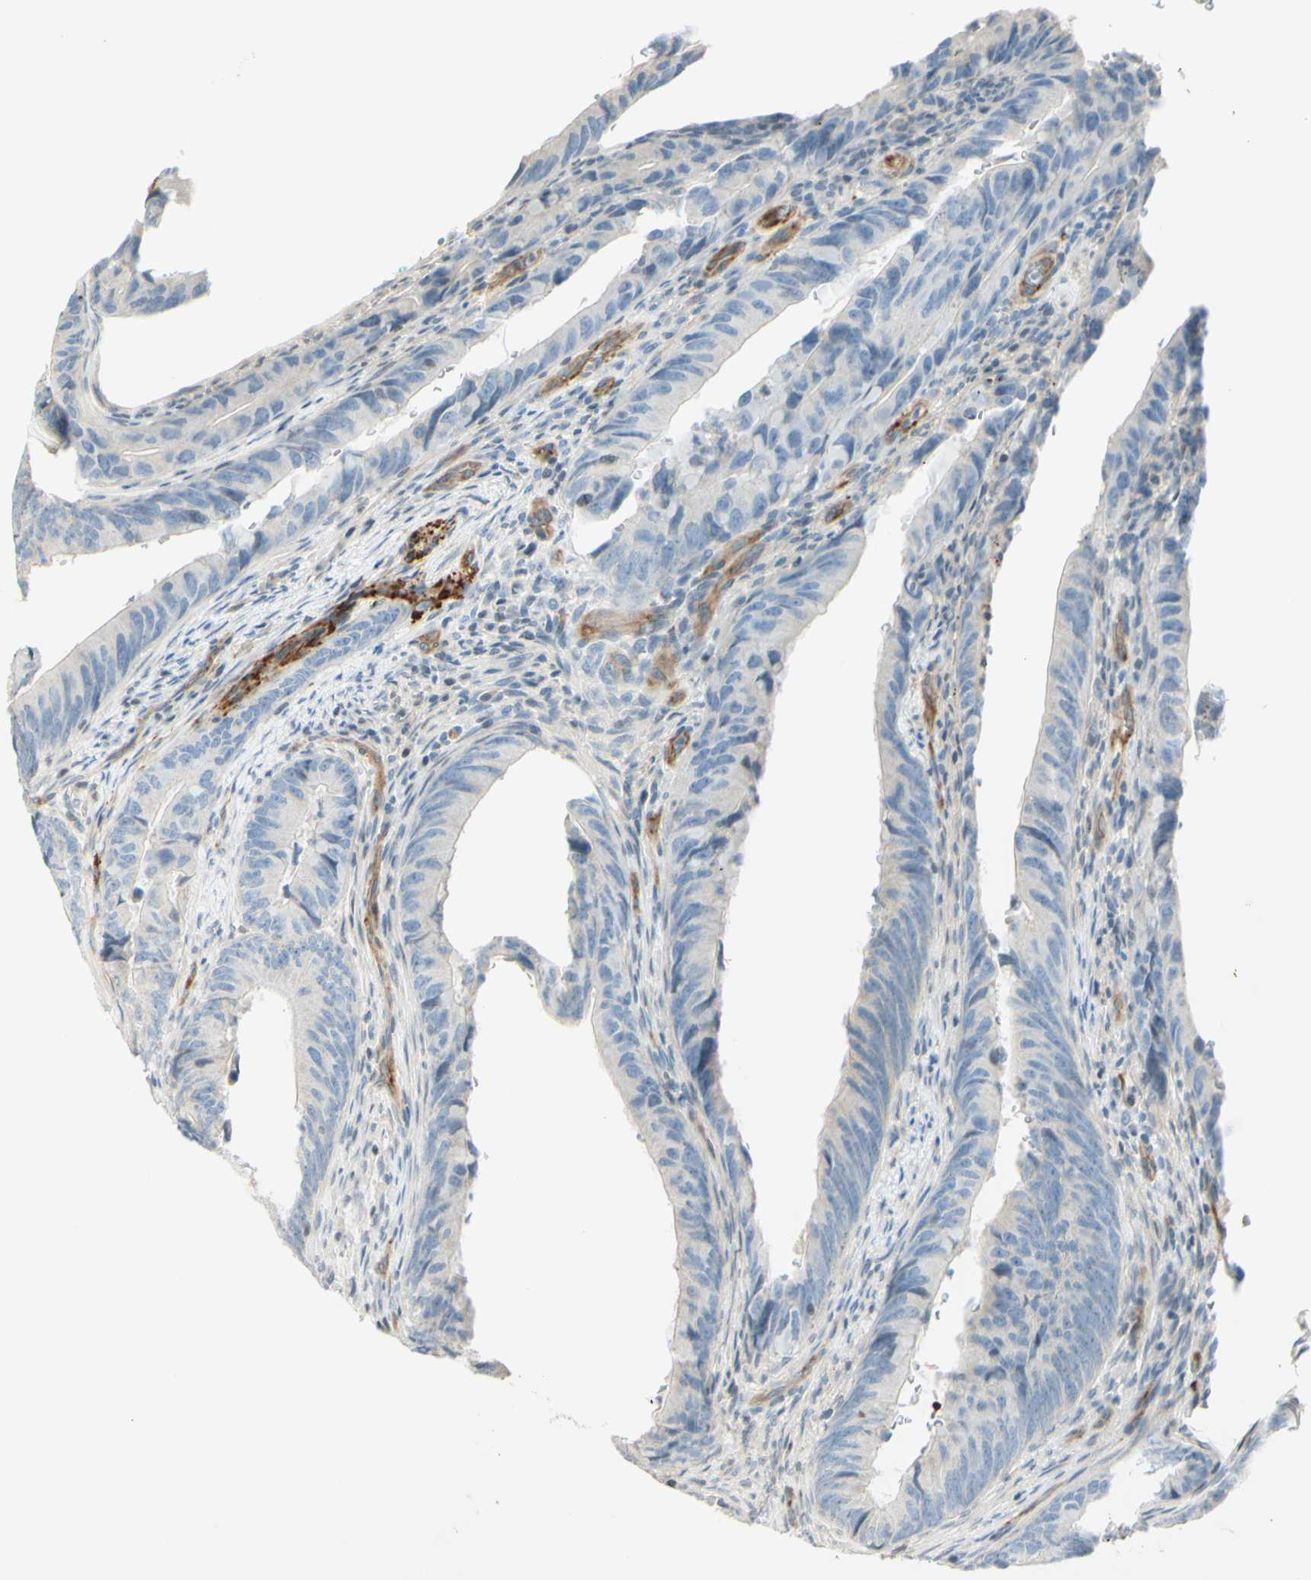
{"staining": {"intensity": "weak", "quantity": "<25%", "location": "cytoplasmic/membranous"}, "tissue": "colorectal cancer", "cell_type": "Tumor cells", "image_type": "cancer", "snomed": [{"axis": "morphology", "description": "Normal tissue, NOS"}, {"axis": "morphology", "description": "Adenocarcinoma, NOS"}, {"axis": "topography", "description": "Colon"}], "caption": "This is a histopathology image of immunohistochemistry staining of colorectal cancer, which shows no positivity in tumor cells.", "gene": "MAP1B", "patient": {"sex": "male", "age": 56}}